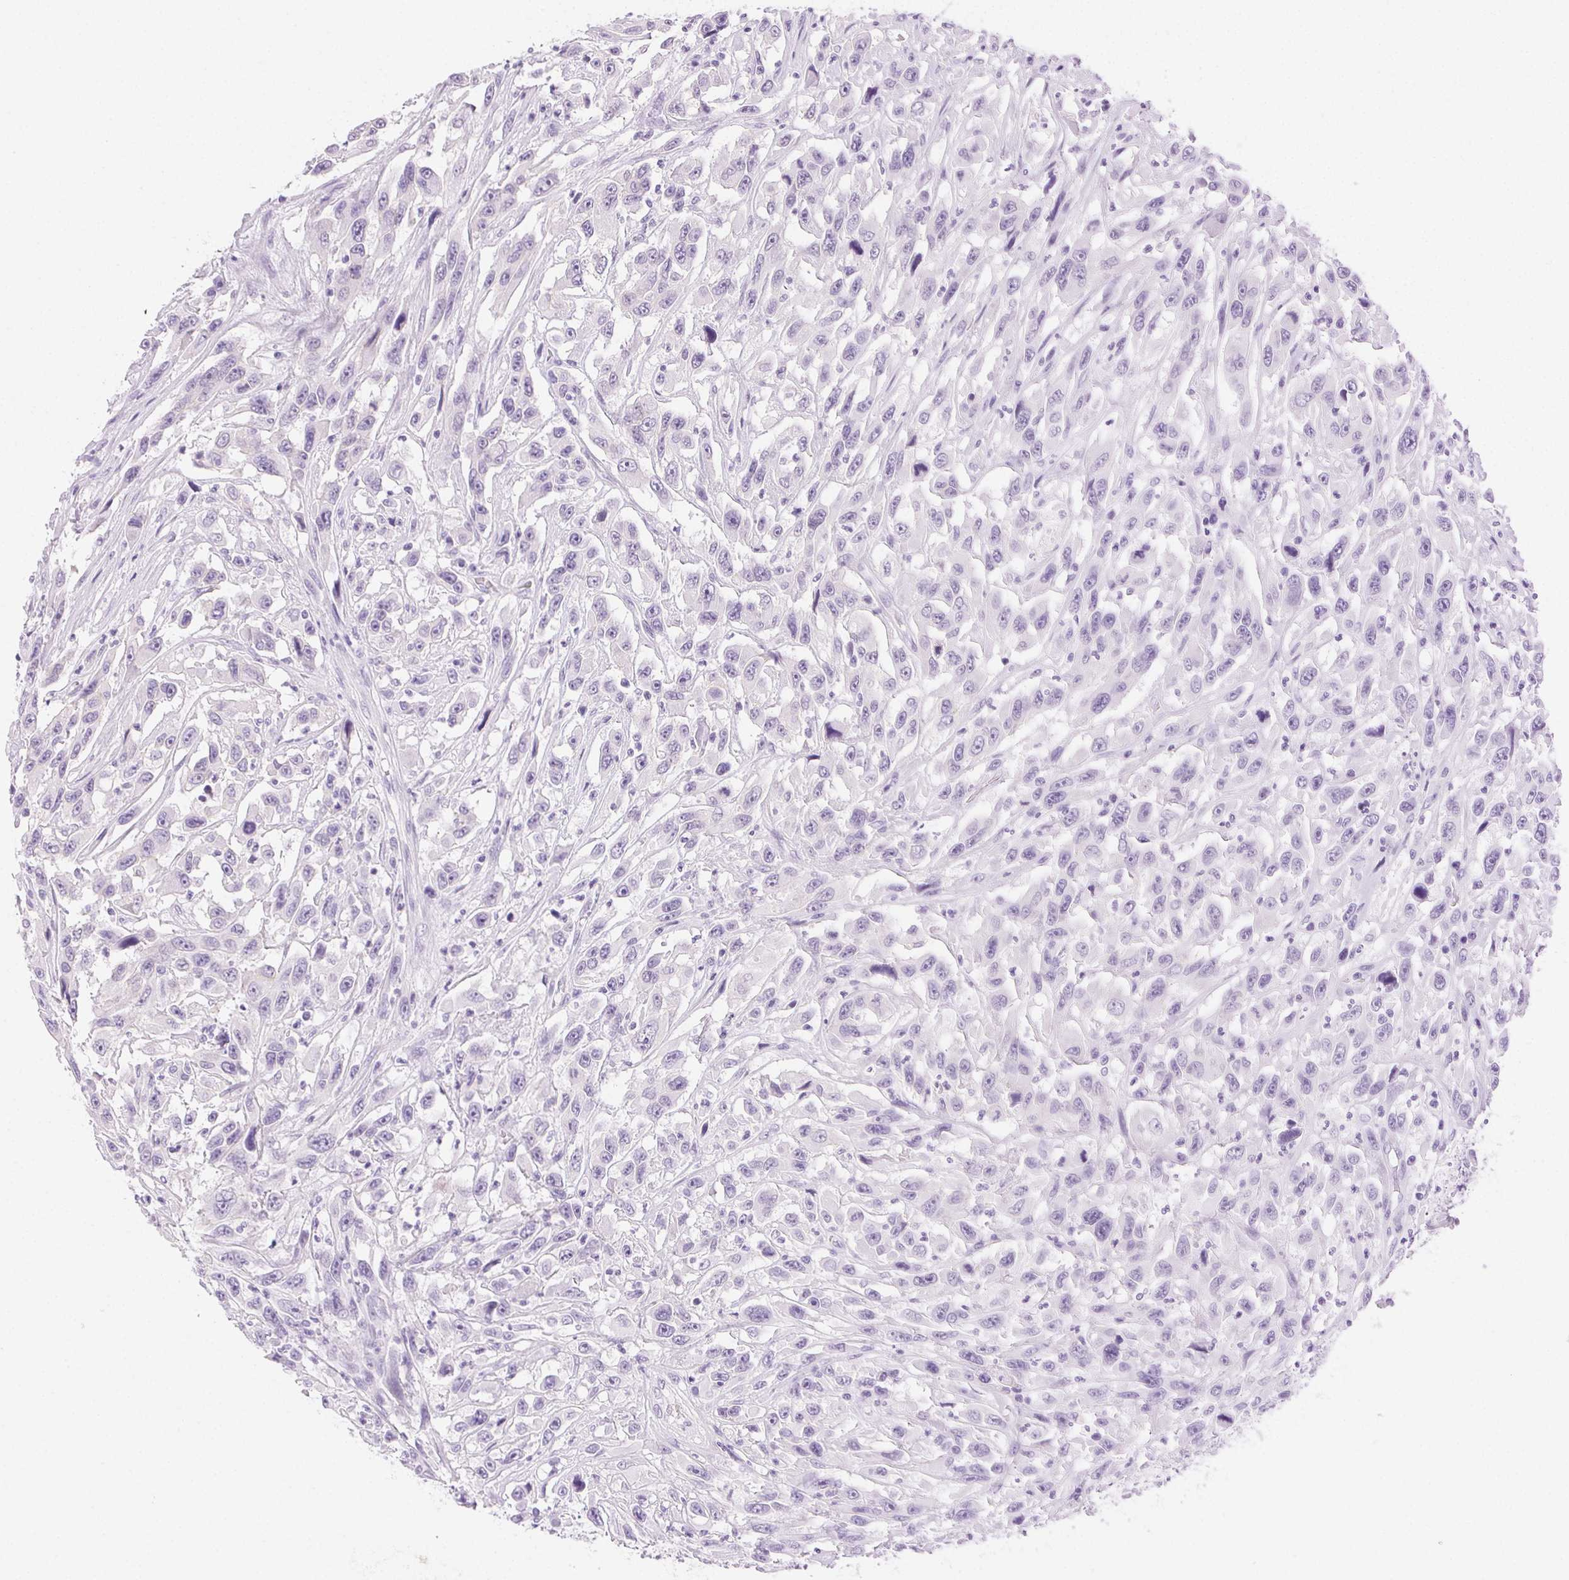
{"staining": {"intensity": "negative", "quantity": "none", "location": "none"}, "tissue": "urothelial cancer", "cell_type": "Tumor cells", "image_type": "cancer", "snomed": [{"axis": "morphology", "description": "Urothelial carcinoma, High grade"}, {"axis": "topography", "description": "Urinary bladder"}], "caption": "An image of urothelial carcinoma (high-grade) stained for a protein reveals no brown staining in tumor cells.", "gene": "CLDN10", "patient": {"sex": "male", "age": 53}}